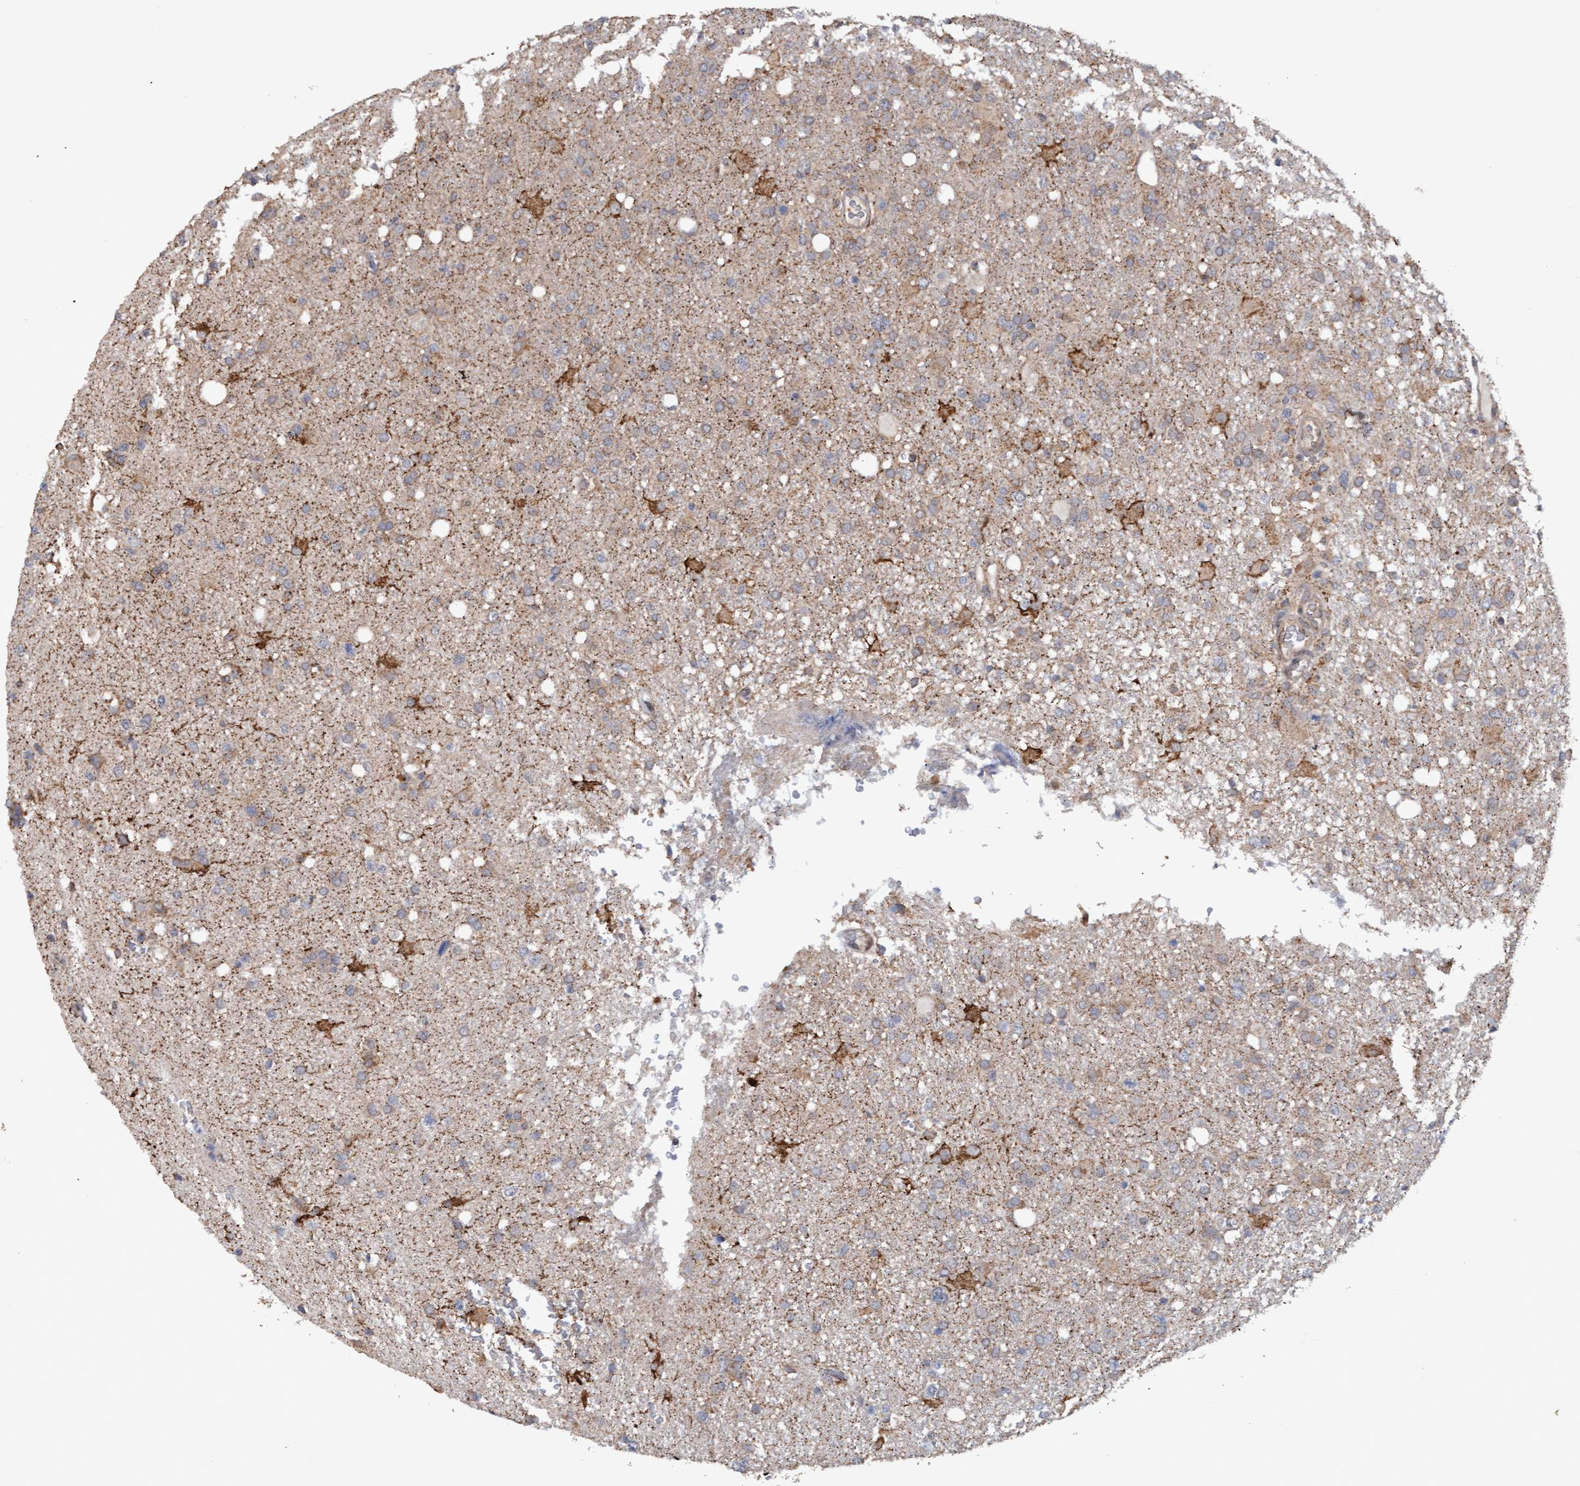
{"staining": {"intensity": "weak", "quantity": "<25%", "location": "cytoplasmic/membranous"}, "tissue": "glioma", "cell_type": "Tumor cells", "image_type": "cancer", "snomed": [{"axis": "morphology", "description": "Glioma, malignant, High grade"}, {"axis": "topography", "description": "Brain"}], "caption": "DAB immunohistochemical staining of human glioma reveals no significant staining in tumor cells.", "gene": "MGLL", "patient": {"sex": "female", "age": 57}}